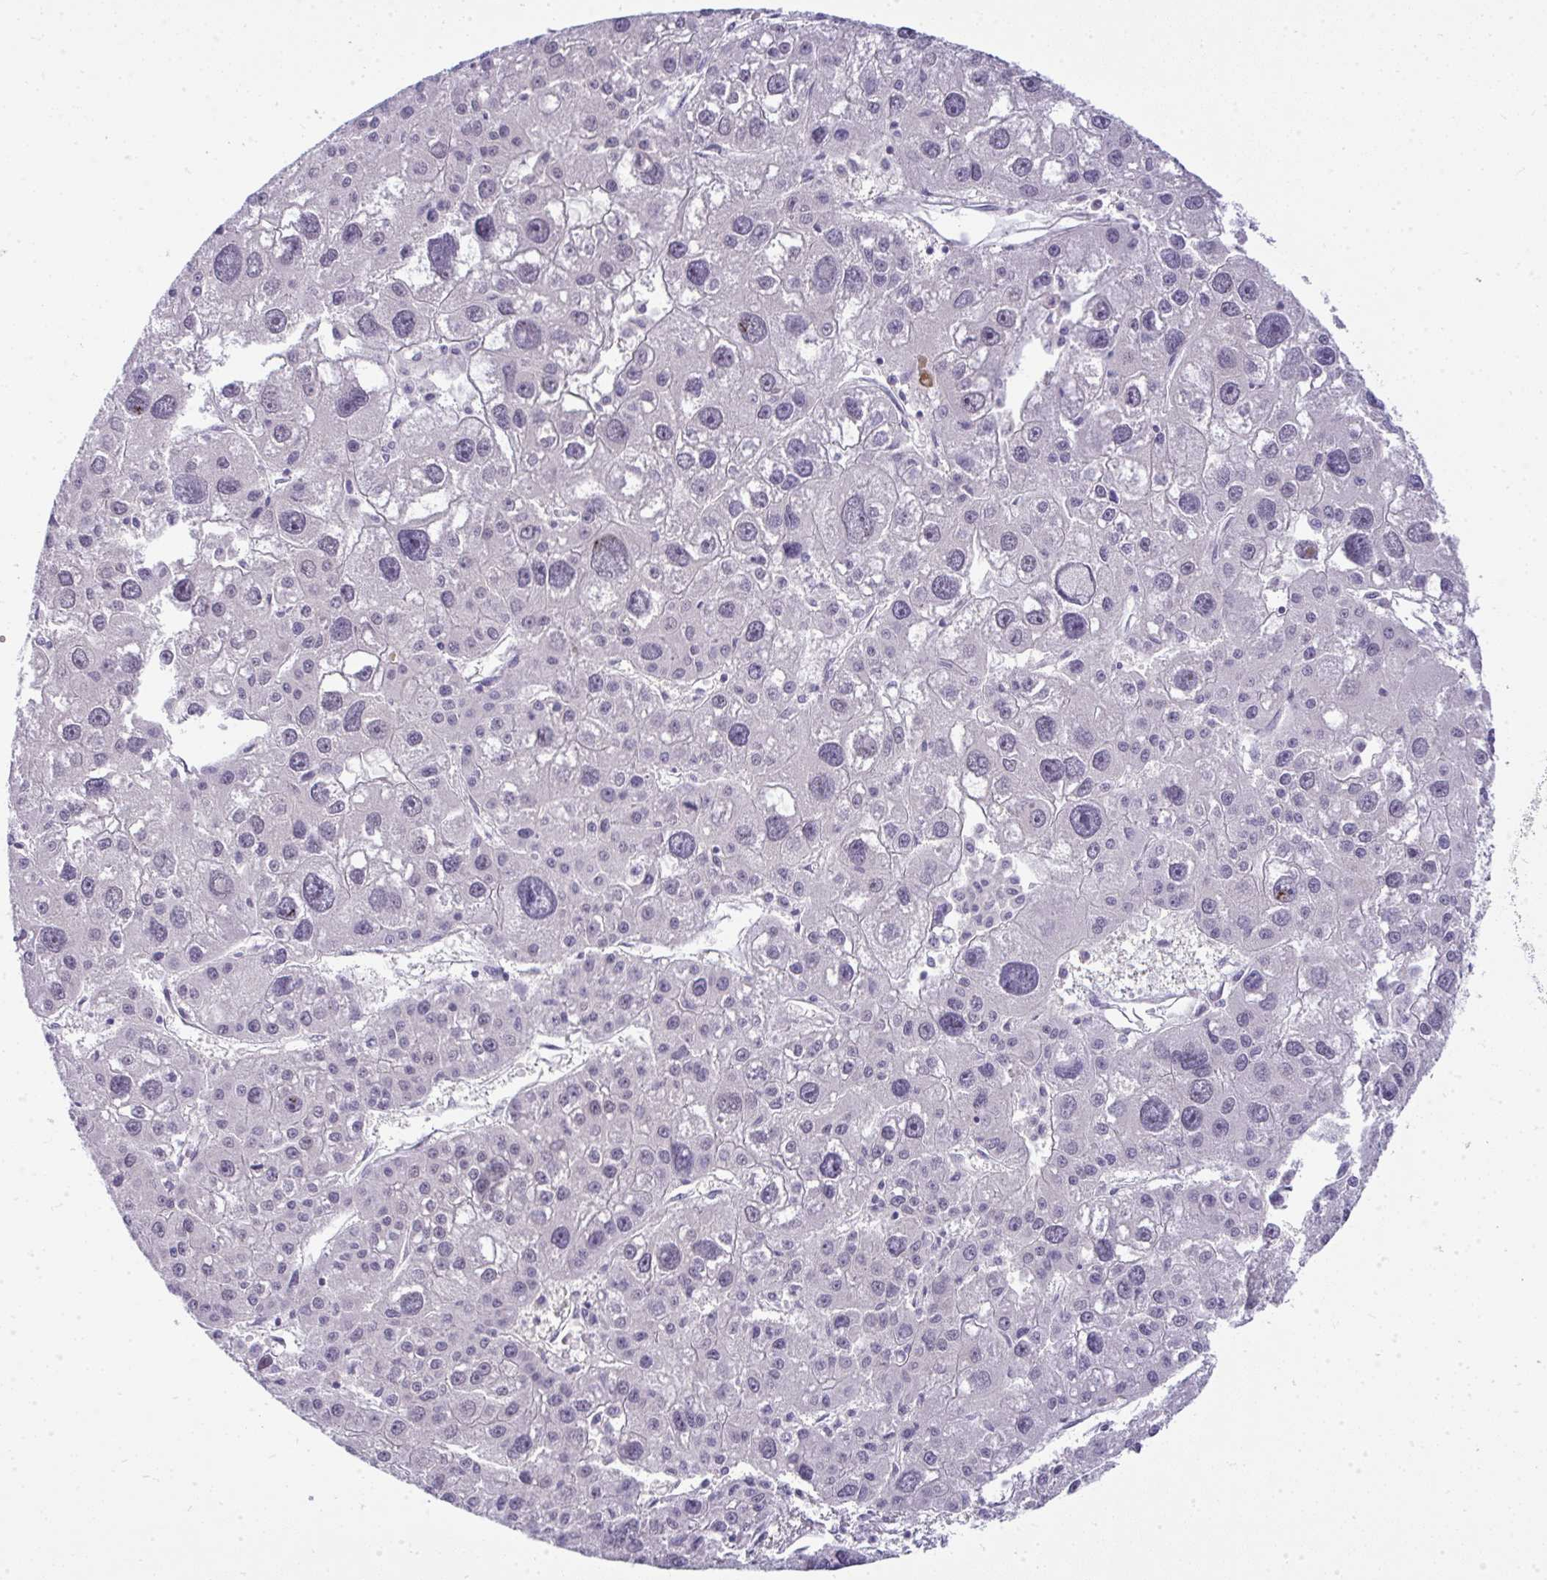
{"staining": {"intensity": "negative", "quantity": "none", "location": "none"}, "tissue": "liver cancer", "cell_type": "Tumor cells", "image_type": "cancer", "snomed": [{"axis": "morphology", "description": "Carcinoma, Hepatocellular, NOS"}, {"axis": "topography", "description": "Liver"}], "caption": "High power microscopy photomicrograph of an IHC histopathology image of liver cancer (hepatocellular carcinoma), revealing no significant expression in tumor cells. Nuclei are stained in blue.", "gene": "VPS4B", "patient": {"sex": "male", "age": 73}}